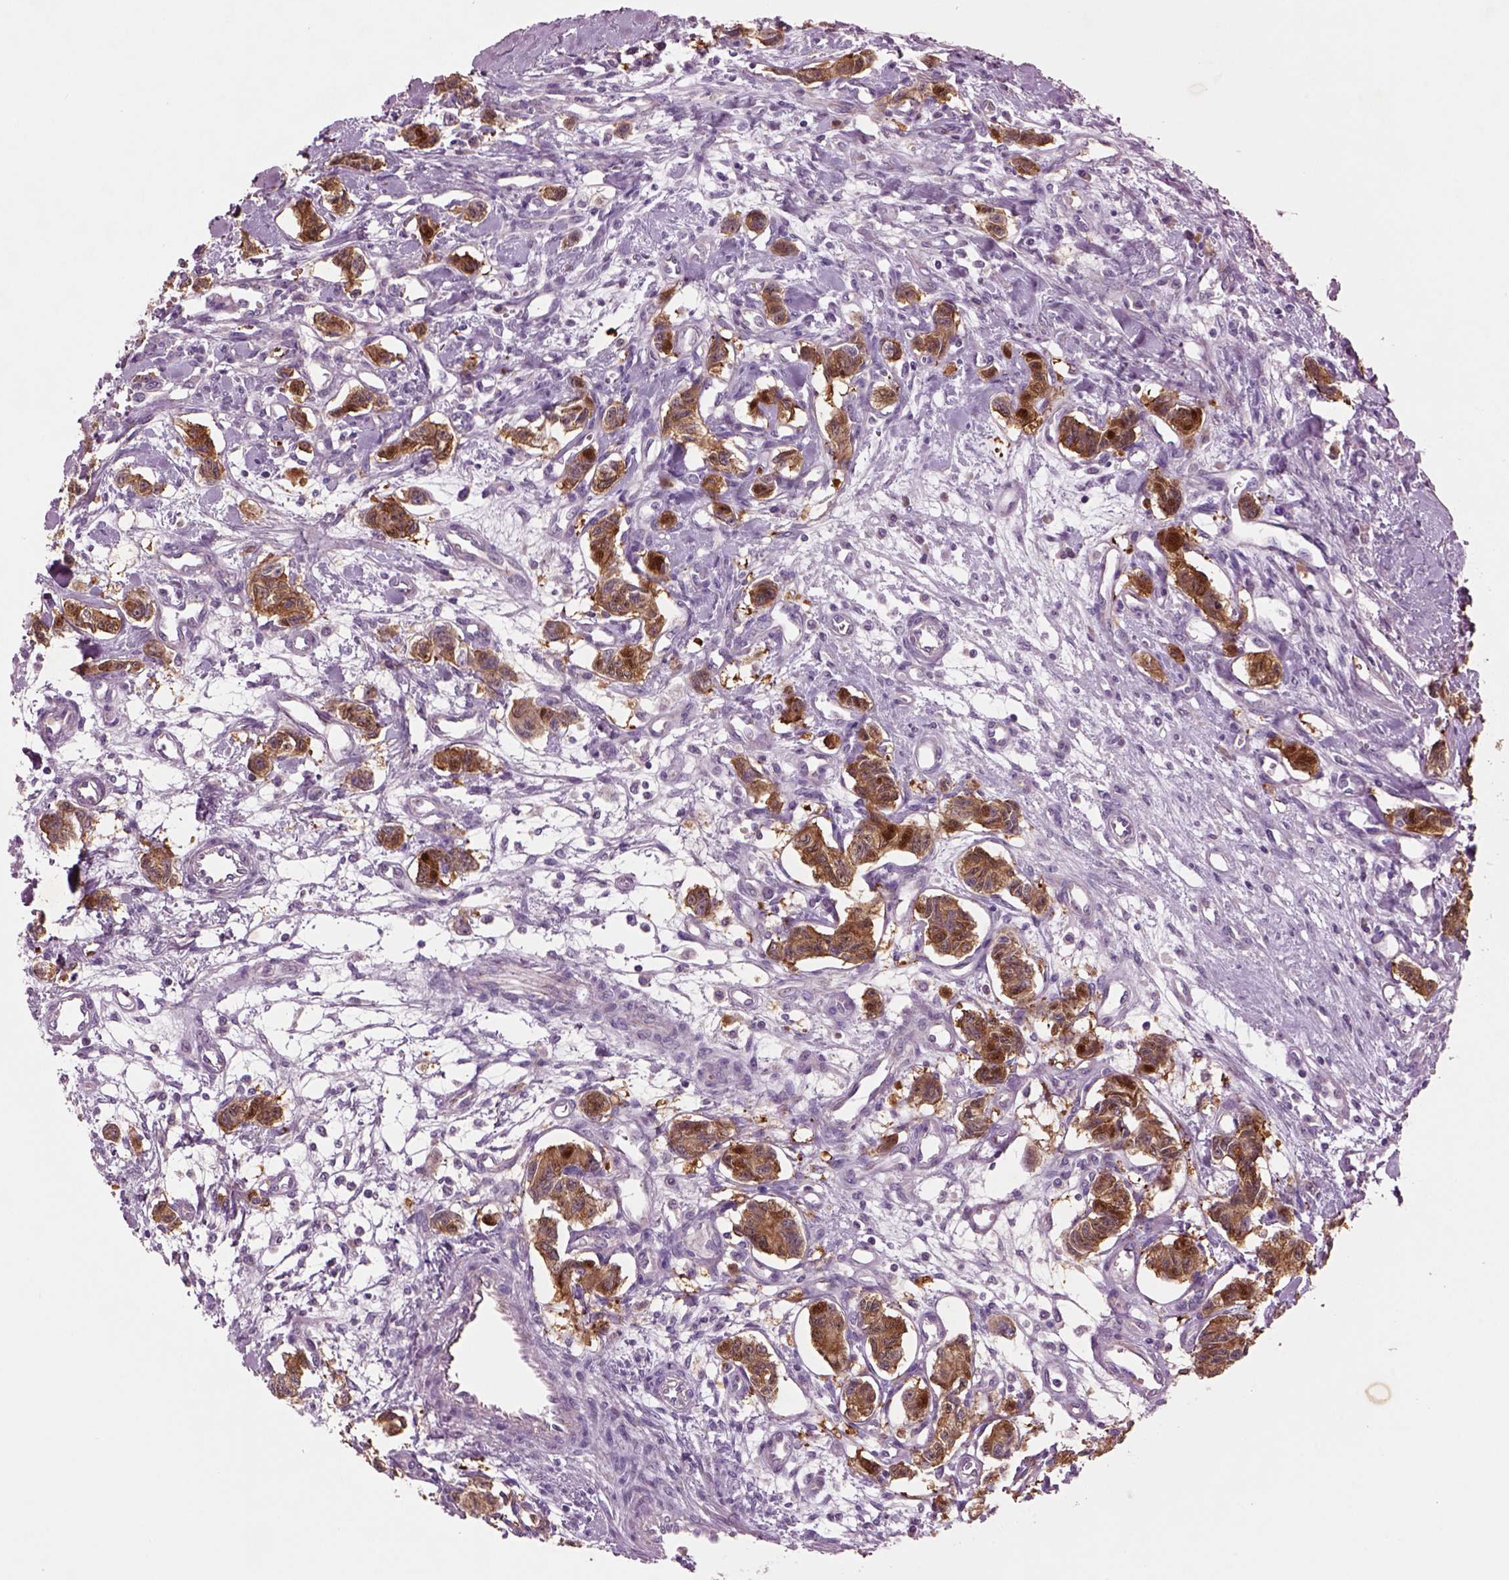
{"staining": {"intensity": "strong", "quantity": ">75%", "location": "cytoplasmic/membranous"}, "tissue": "carcinoid", "cell_type": "Tumor cells", "image_type": "cancer", "snomed": [{"axis": "morphology", "description": "Carcinoid, malignant, NOS"}, {"axis": "topography", "description": "Kidney"}], "caption": "Human malignant carcinoid stained for a protein (brown) shows strong cytoplasmic/membranous positive positivity in about >75% of tumor cells.", "gene": "PLPP7", "patient": {"sex": "female", "age": 41}}